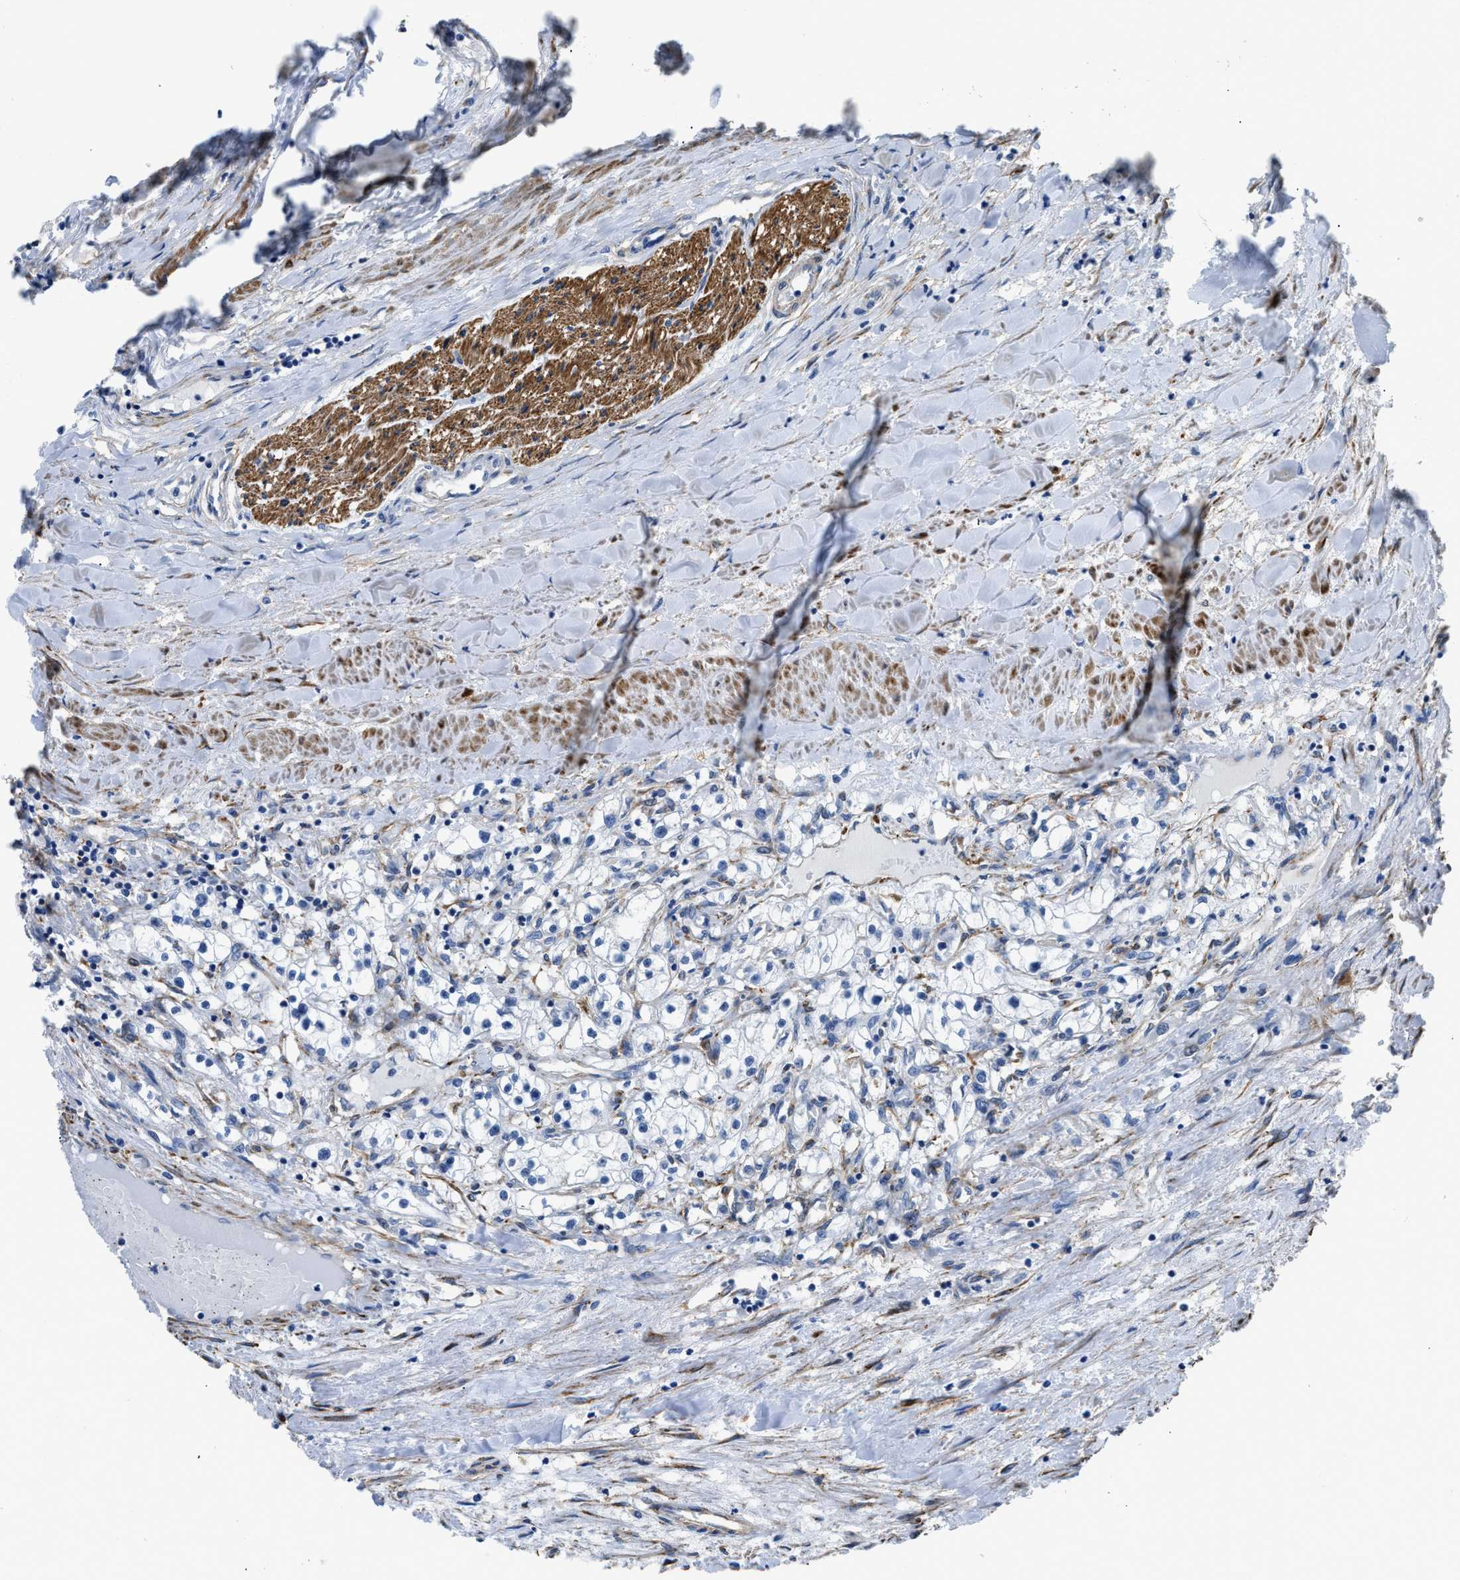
{"staining": {"intensity": "negative", "quantity": "none", "location": "none"}, "tissue": "renal cancer", "cell_type": "Tumor cells", "image_type": "cancer", "snomed": [{"axis": "morphology", "description": "Adenocarcinoma, NOS"}, {"axis": "topography", "description": "Kidney"}], "caption": "Tumor cells are negative for protein expression in human renal cancer.", "gene": "ZSWIM5", "patient": {"sex": "male", "age": 68}}